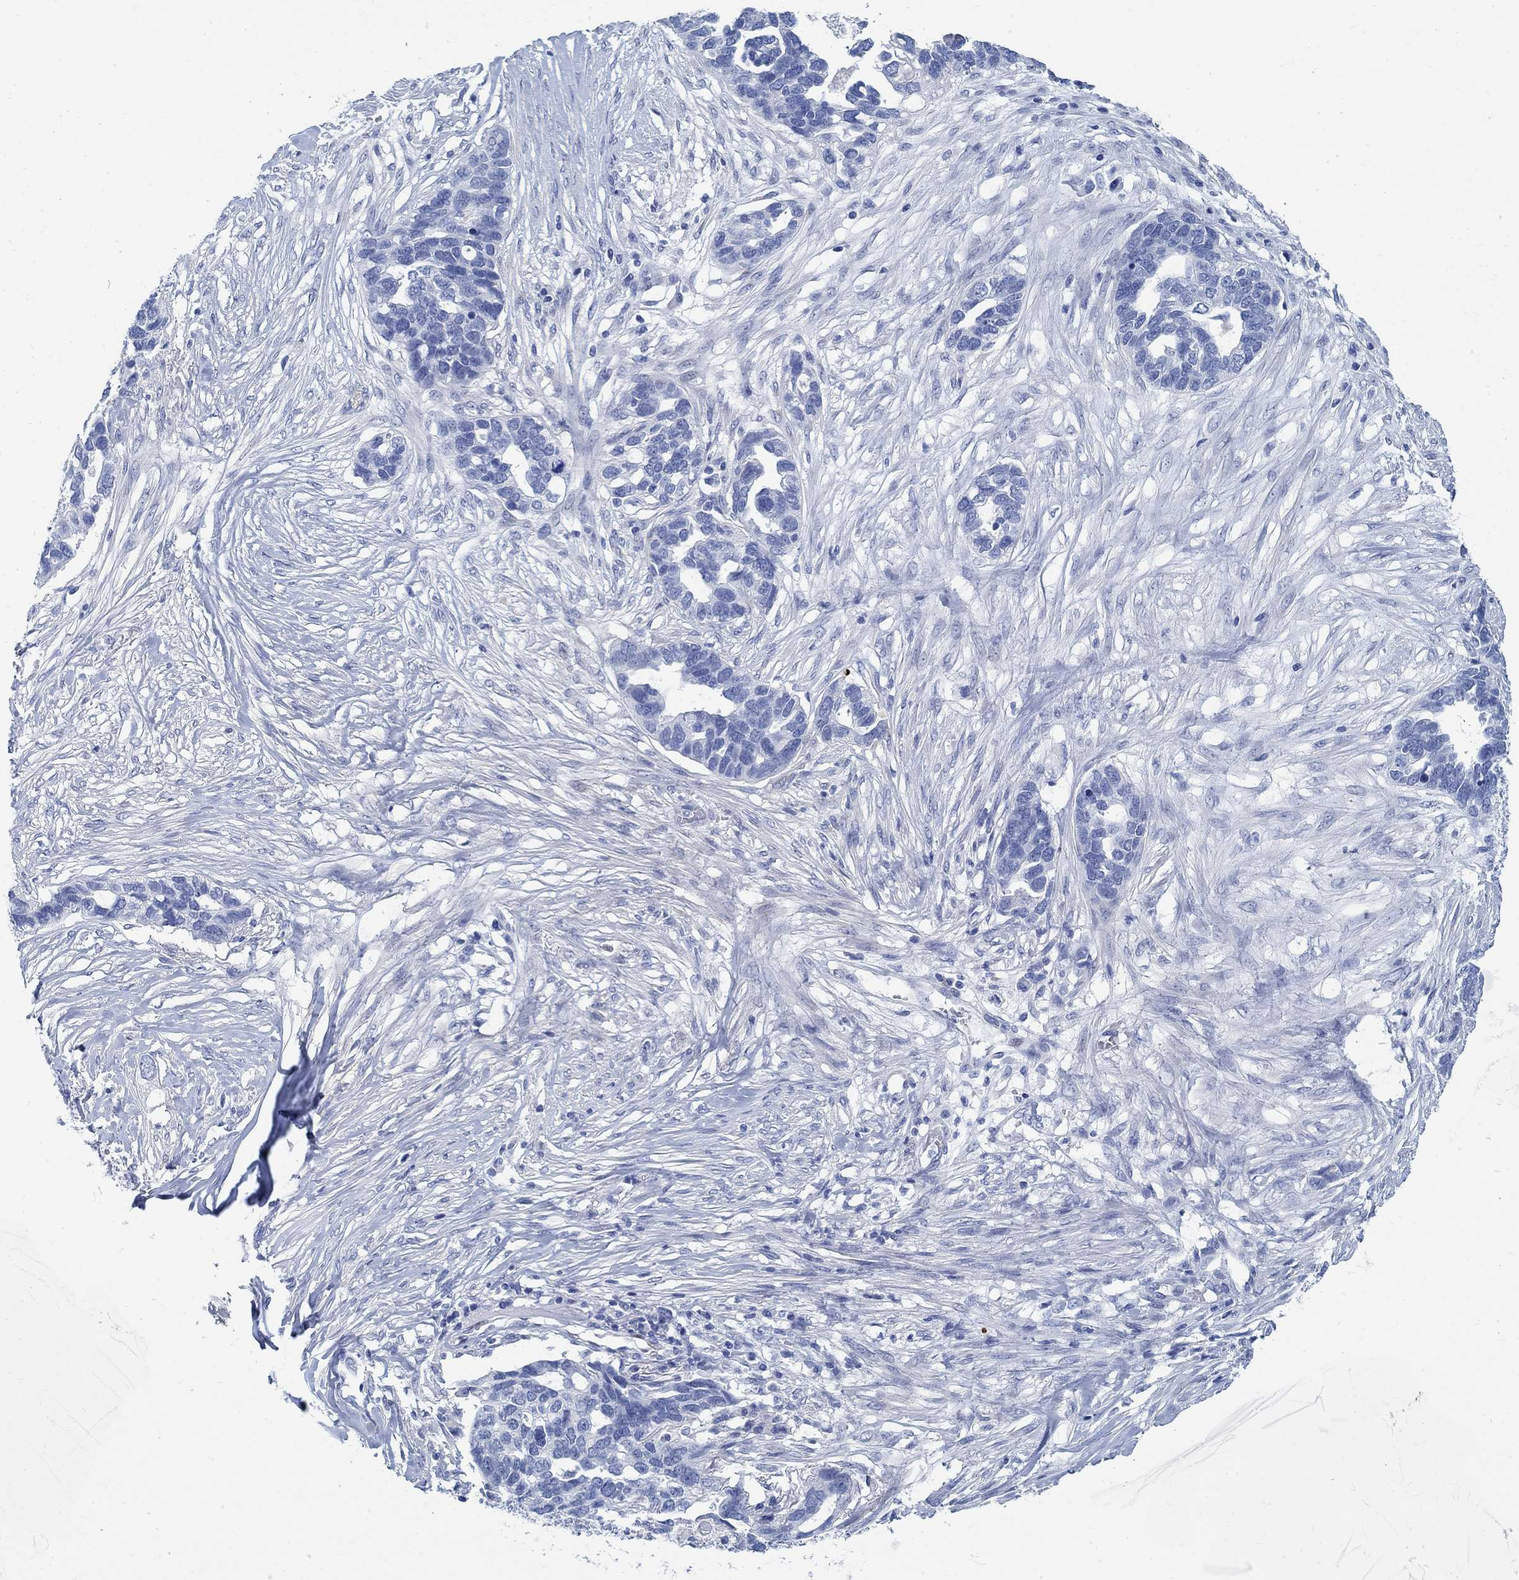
{"staining": {"intensity": "negative", "quantity": "none", "location": "none"}, "tissue": "ovarian cancer", "cell_type": "Tumor cells", "image_type": "cancer", "snomed": [{"axis": "morphology", "description": "Cystadenocarcinoma, serous, NOS"}, {"axis": "topography", "description": "Ovary"}], "caption": "High magnification brightfield microscopy of ovarian serous cystadenocarcinoma stained with DAB (3,3'-diaminobenzidine) (brown) and counterstained with hematoxylin (blue): tumor cells show no significant staining.", "gene": "RBM20", "patient": {"sex": "female", "age": 54}}